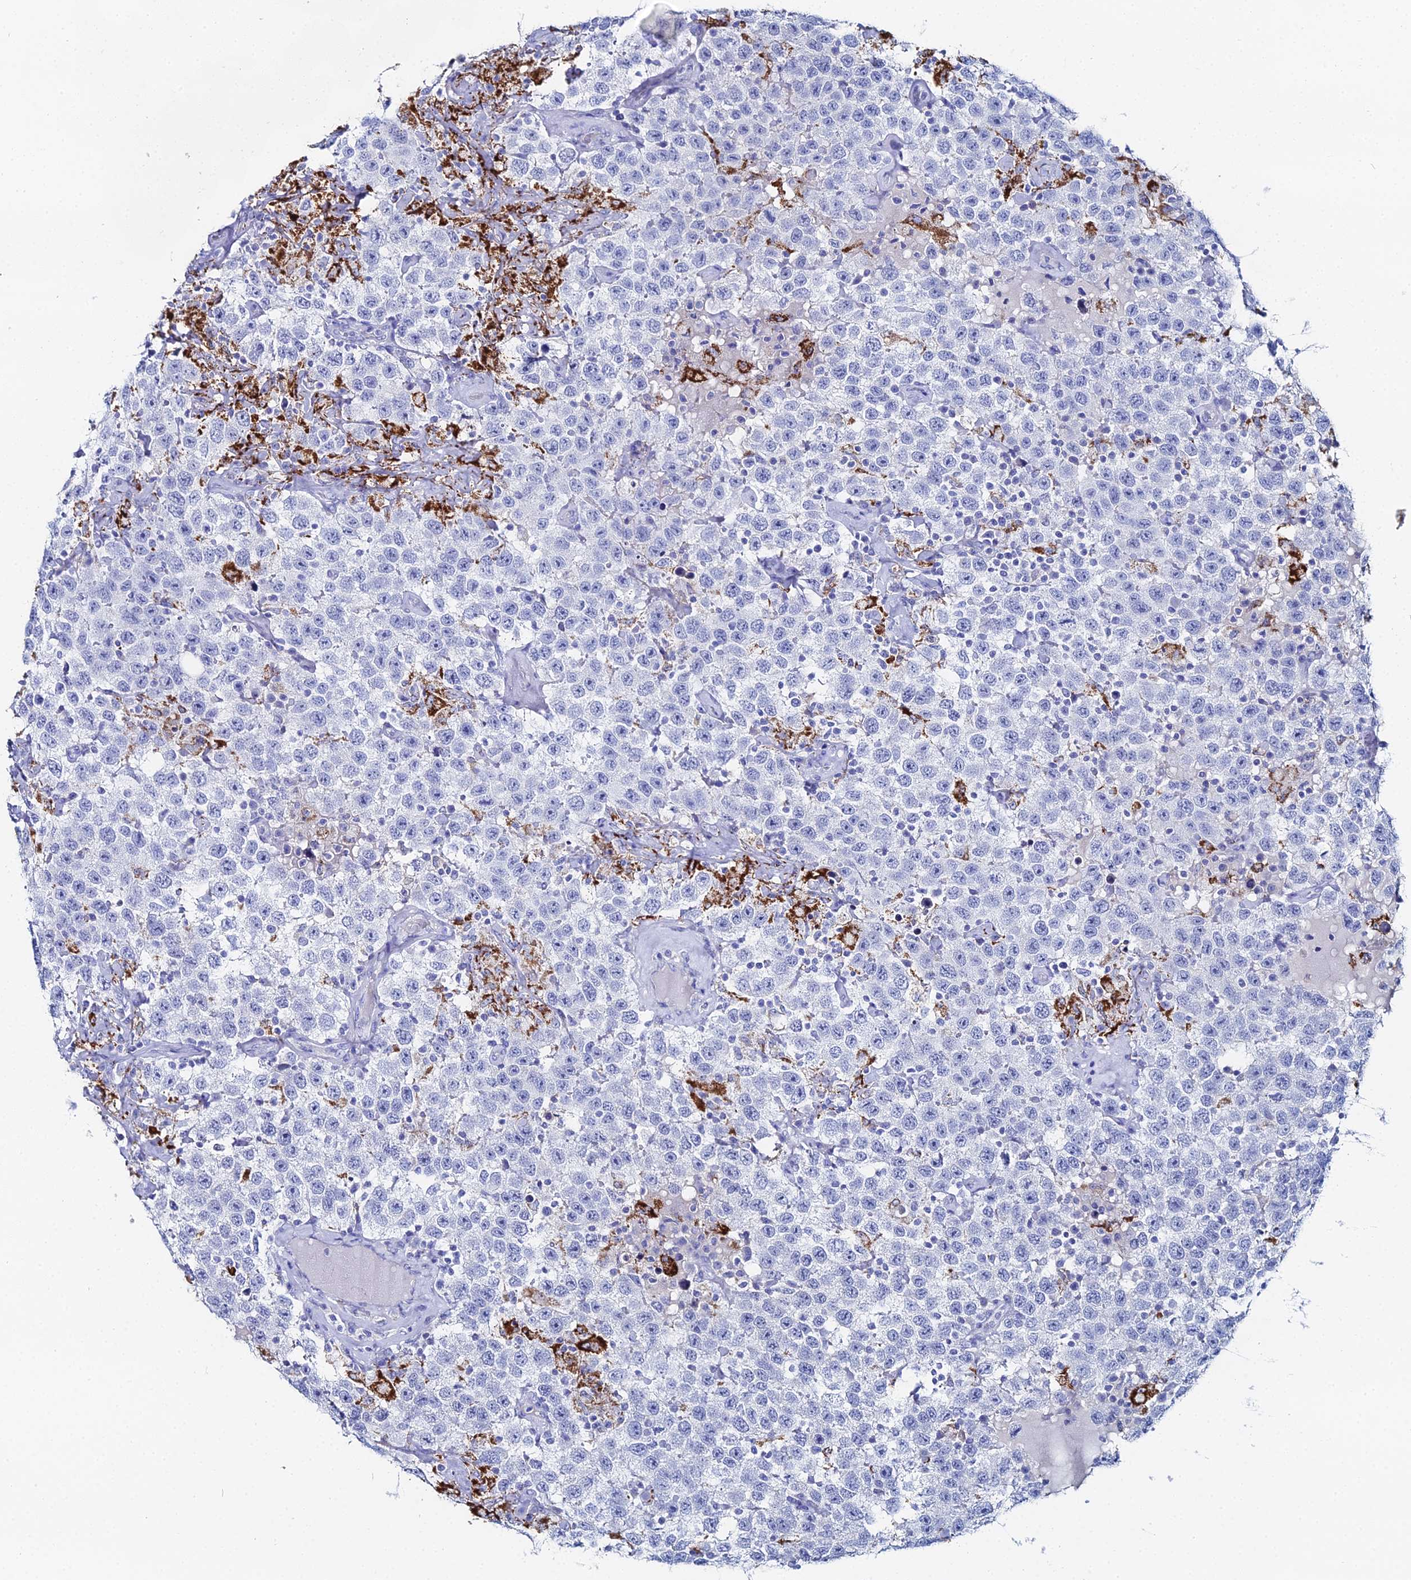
{"staining": {"intensity": "negative", "quantity": "none", "location": "none"}, "tissue": "testis cancer", "cell_type": "Tumor cells", "image_type": "cancer", "snomed": [{"axis": "morphology", "description": "Seminoma, NOS"}, {"axis": "topography", "description": "Testis"}], "caption": "Immunohistochemical staining of human testis cancer reveals no significant positivity in tumor cells.", "gene": "DHX34", "patient": {"sex": "male", "age": 41}}